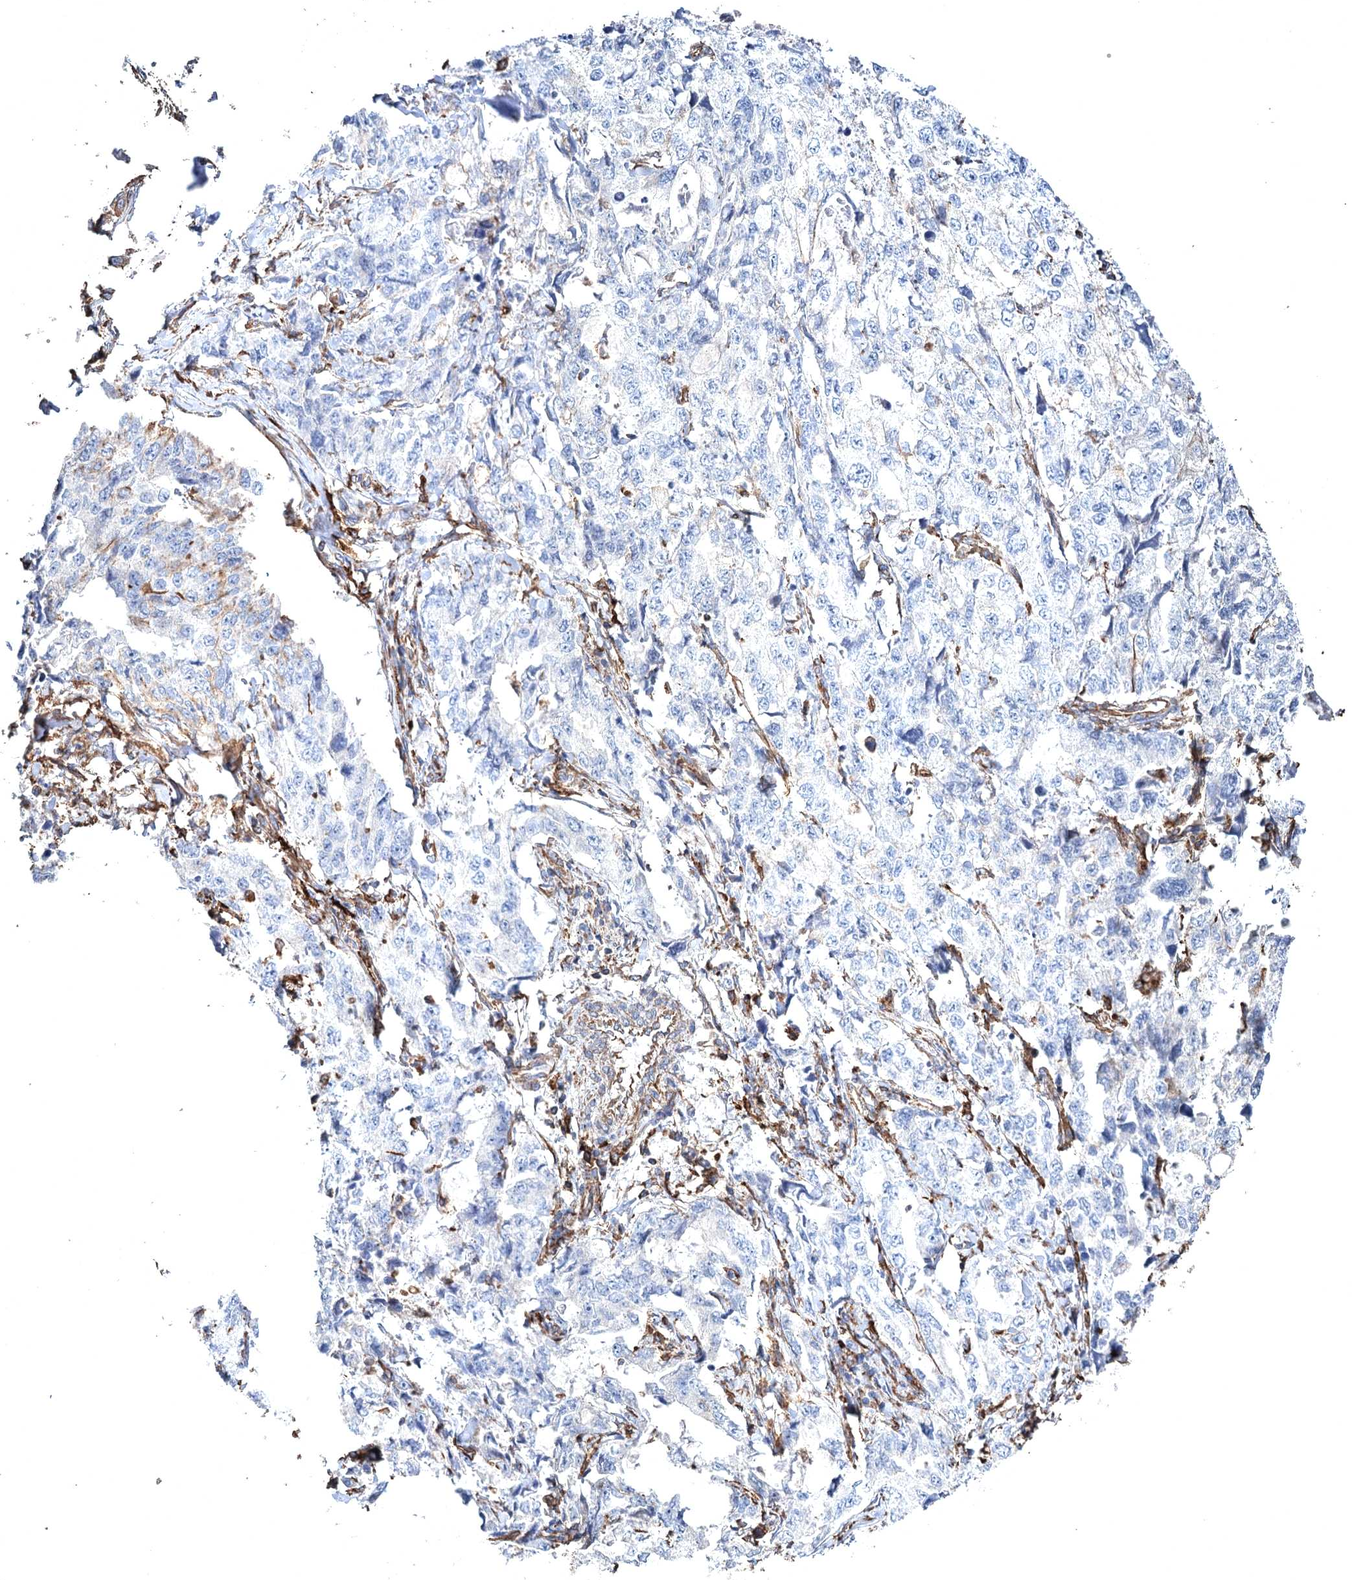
{"staining": {"intensity": "negative", "quantity": "none", "location": "none"}, "tissue": "lung cancer", "cell_type": "Tumor cells", "image_type": "cancer", "snomed": [{"axis": "morphology", "description": "Adenocarcinoma, NOS"}, {"axis": "topography", "description": "Lung"}], "caption": "The photomicrograph demonstrates no significant expression in tumor cells of lung adenocarcinoma.", "gene": "CLEC4M", "patient": {"sex": "female", "age": 51}}